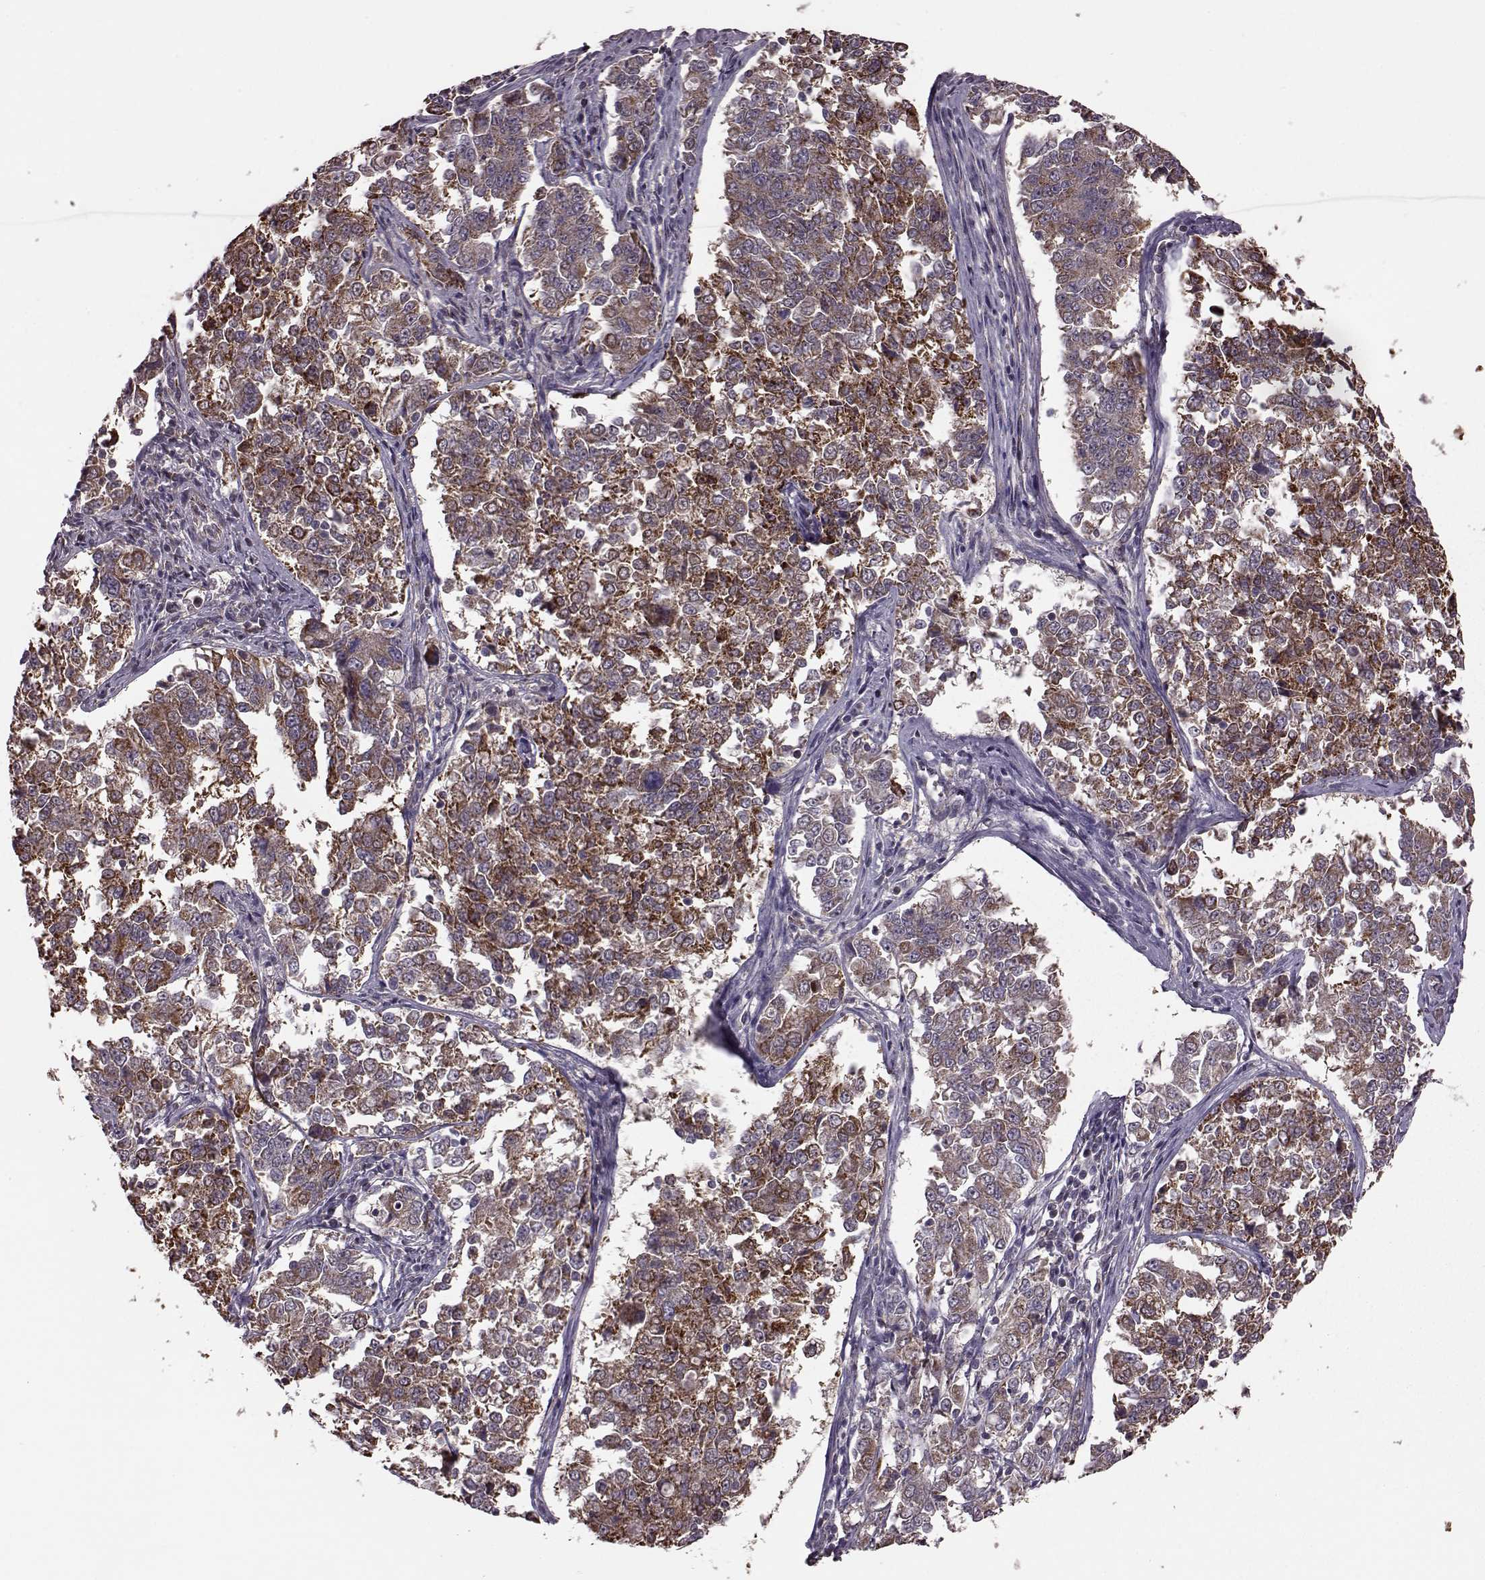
{"staining": {"intensity": "strong", "quantity": ">75%", "location": "cytoplasmic/membranous"}, "tissue": "endometrial cancer", "cell_type": "Tumor cells", "image_type": "cancer", "snomed": [{"axis": "morphology", "description": "Adenocarcinoma, NOS"}, {"axis": "topography", "description": "Endometrium"}], "caption": "Human endometrial cancer (adenocarcinoma) stained with a brown dye shows strong cytoplasmic/membranous positive staining in about >75% of tumor cells.", "gene": "PUDP", "patient": {"sex": "female", "age": 43}}